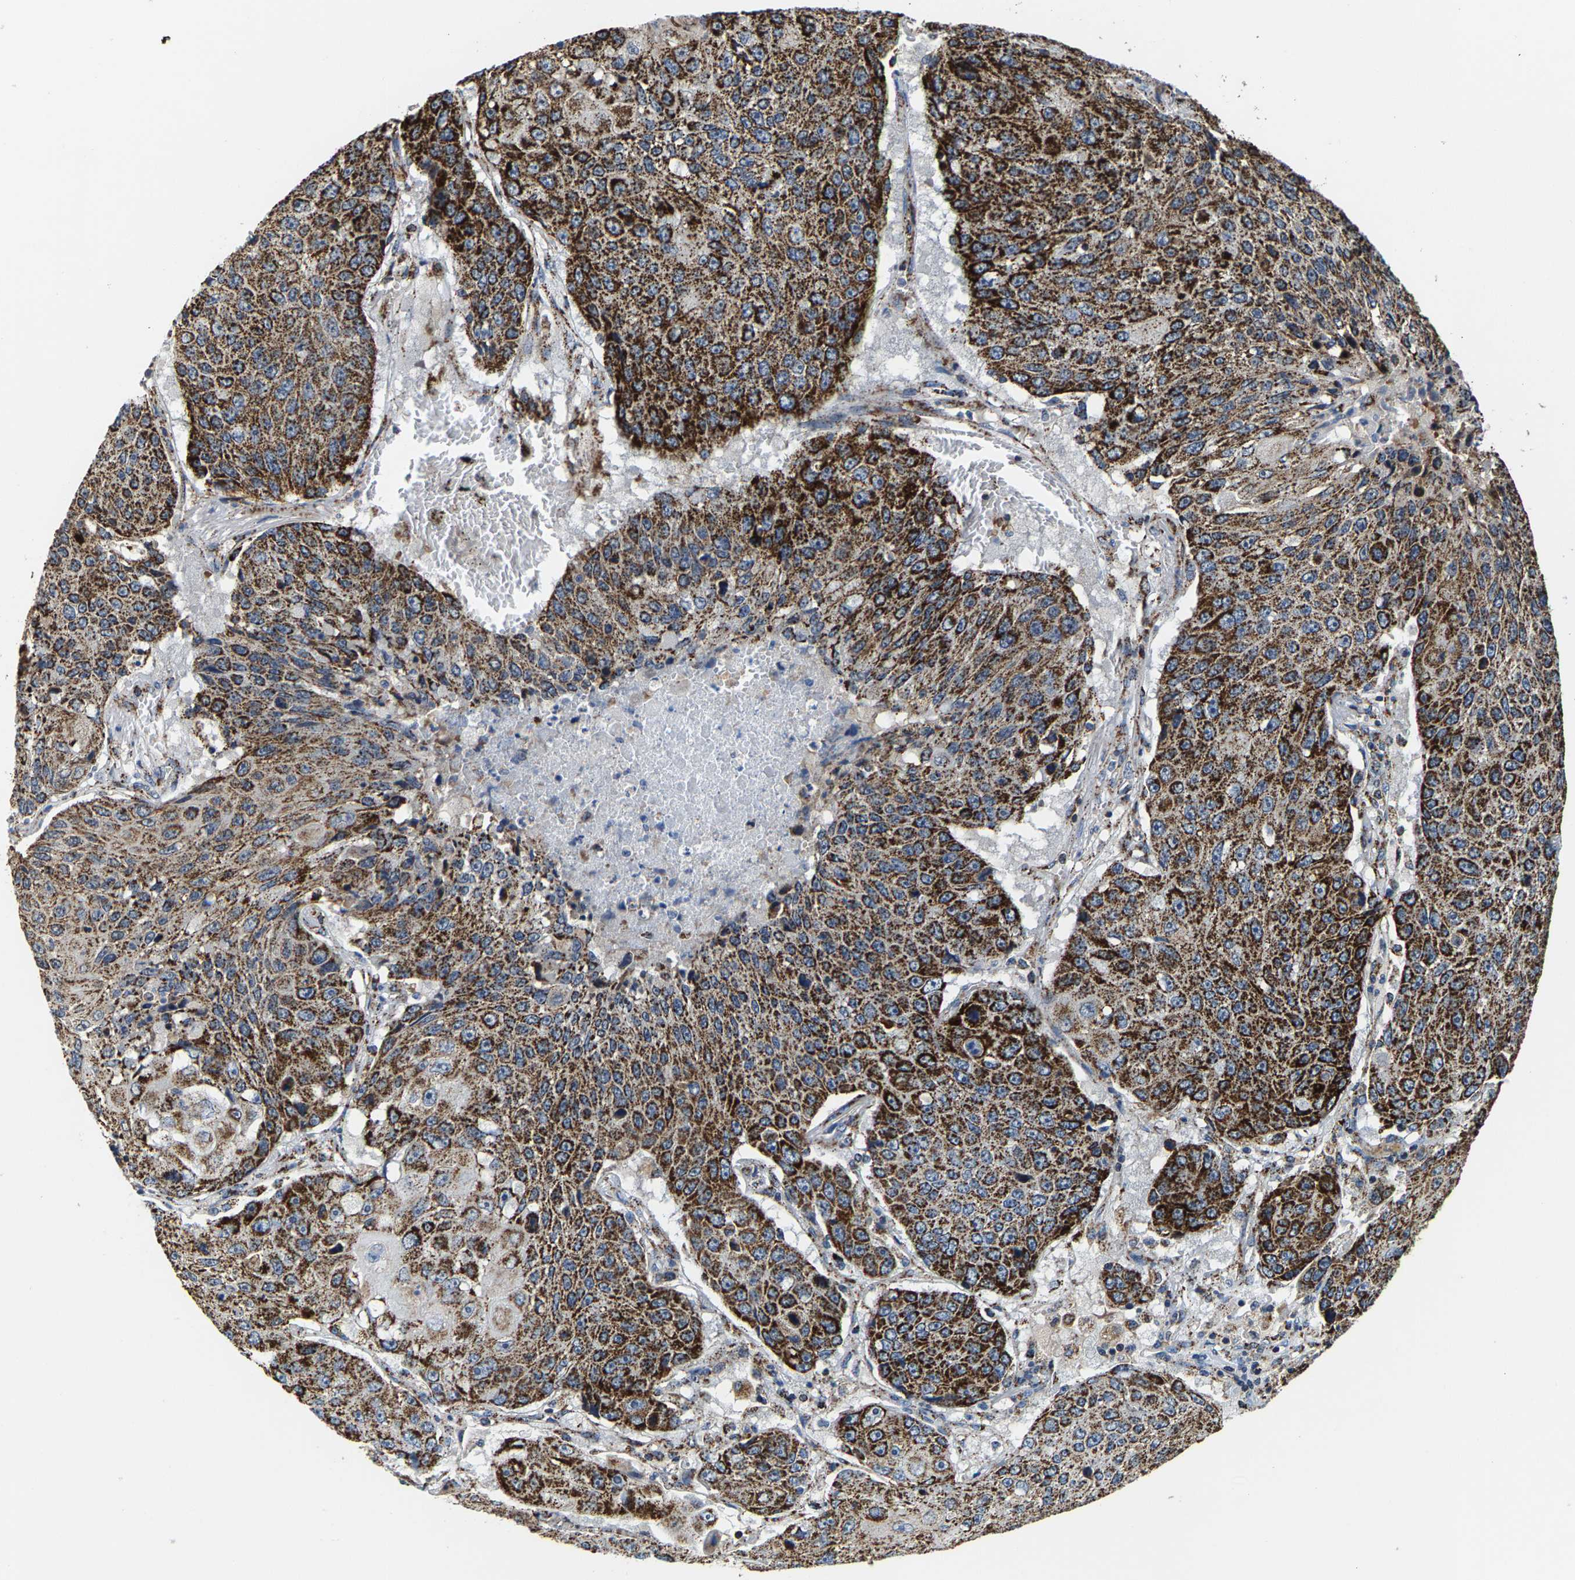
{"staining": {"intensity": "strong", "quantity": ">75%", "location": "cytoplasmic/membranous"}, "tissue": "lung cancer", "cell_type": "Tumor cells", "image_type": "cancer", "snomed": [{"axis": "morphology", "description": "Squamous cell carcinoma, NOS"}, {"axis": "topography", "description": "Lung"}], "caption": "Immunohistochemistry (IHC) histopathology image of human lung cancer (squamous cell carcinoma) stained for a protein (brown), which demonstrates high levels of strong cytoplasmic/membranous expression in approximately >75% of tumor cells.", "gene": "SHMT2", "patient": {"sex": "male", "age": 61}}